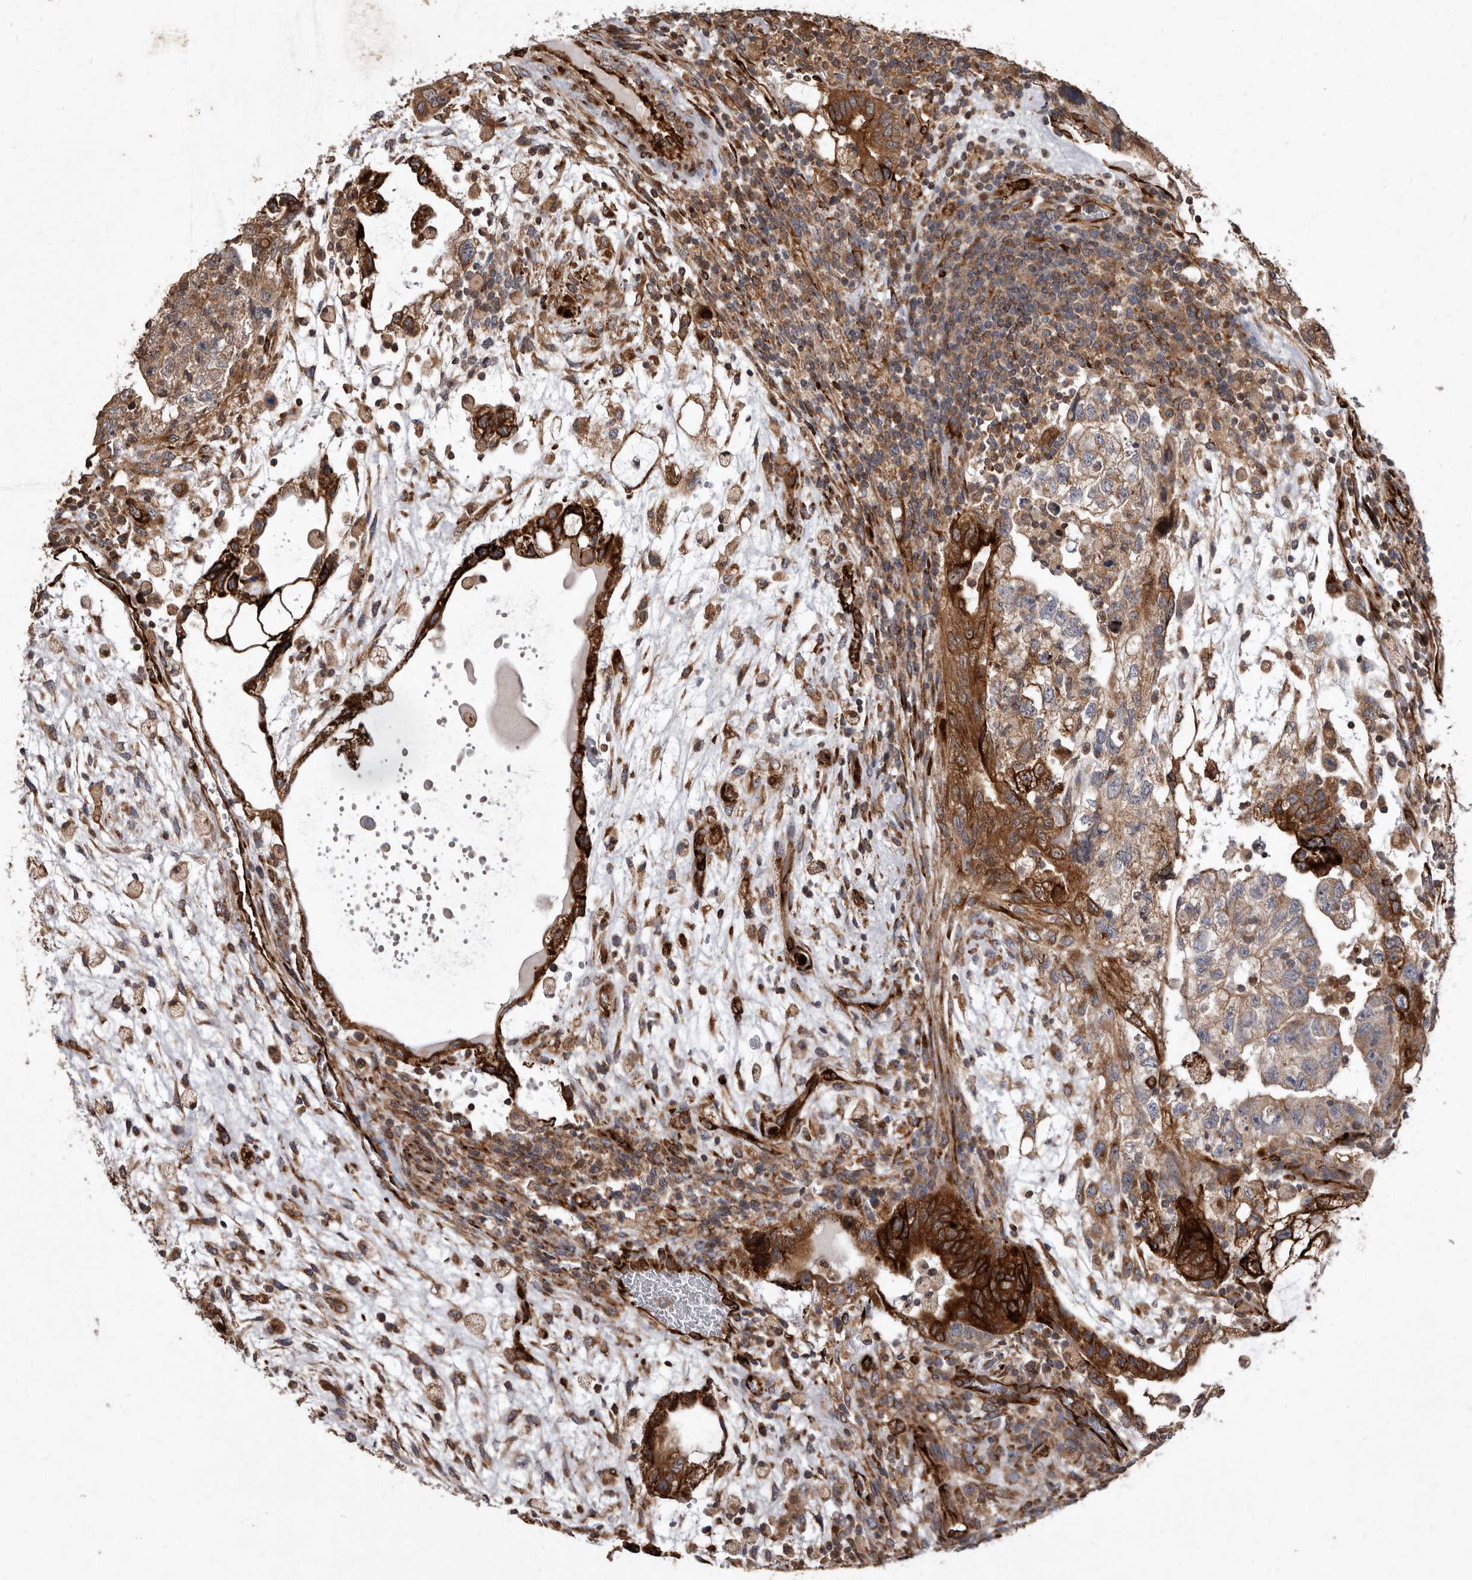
{"staining": {"intensity": "strong", "quantity": ">75%", "location": "cytoplasmic/membranous"}, "tissue": "testis cancer", "cell_type": "Tumor cells", "image_type": "cancer", "snomed": [{"axis": "morphology", "description": "Carcinoma, Embryonal, NOS"}, {"axis": "topography", "description": "Testis"}], "caption": "An immunohistochemistry (IHC) micrograph of neoplastic tissue is shown. Protein staining in brown highlights strong cytoplasmic/membranous positivity in testis cancer within tumor cells. (DAB = brown stain, brightfield microscopy at high magnification).", "gene": "FLAD1", "patient": {"sex": "male", "age": 36}}